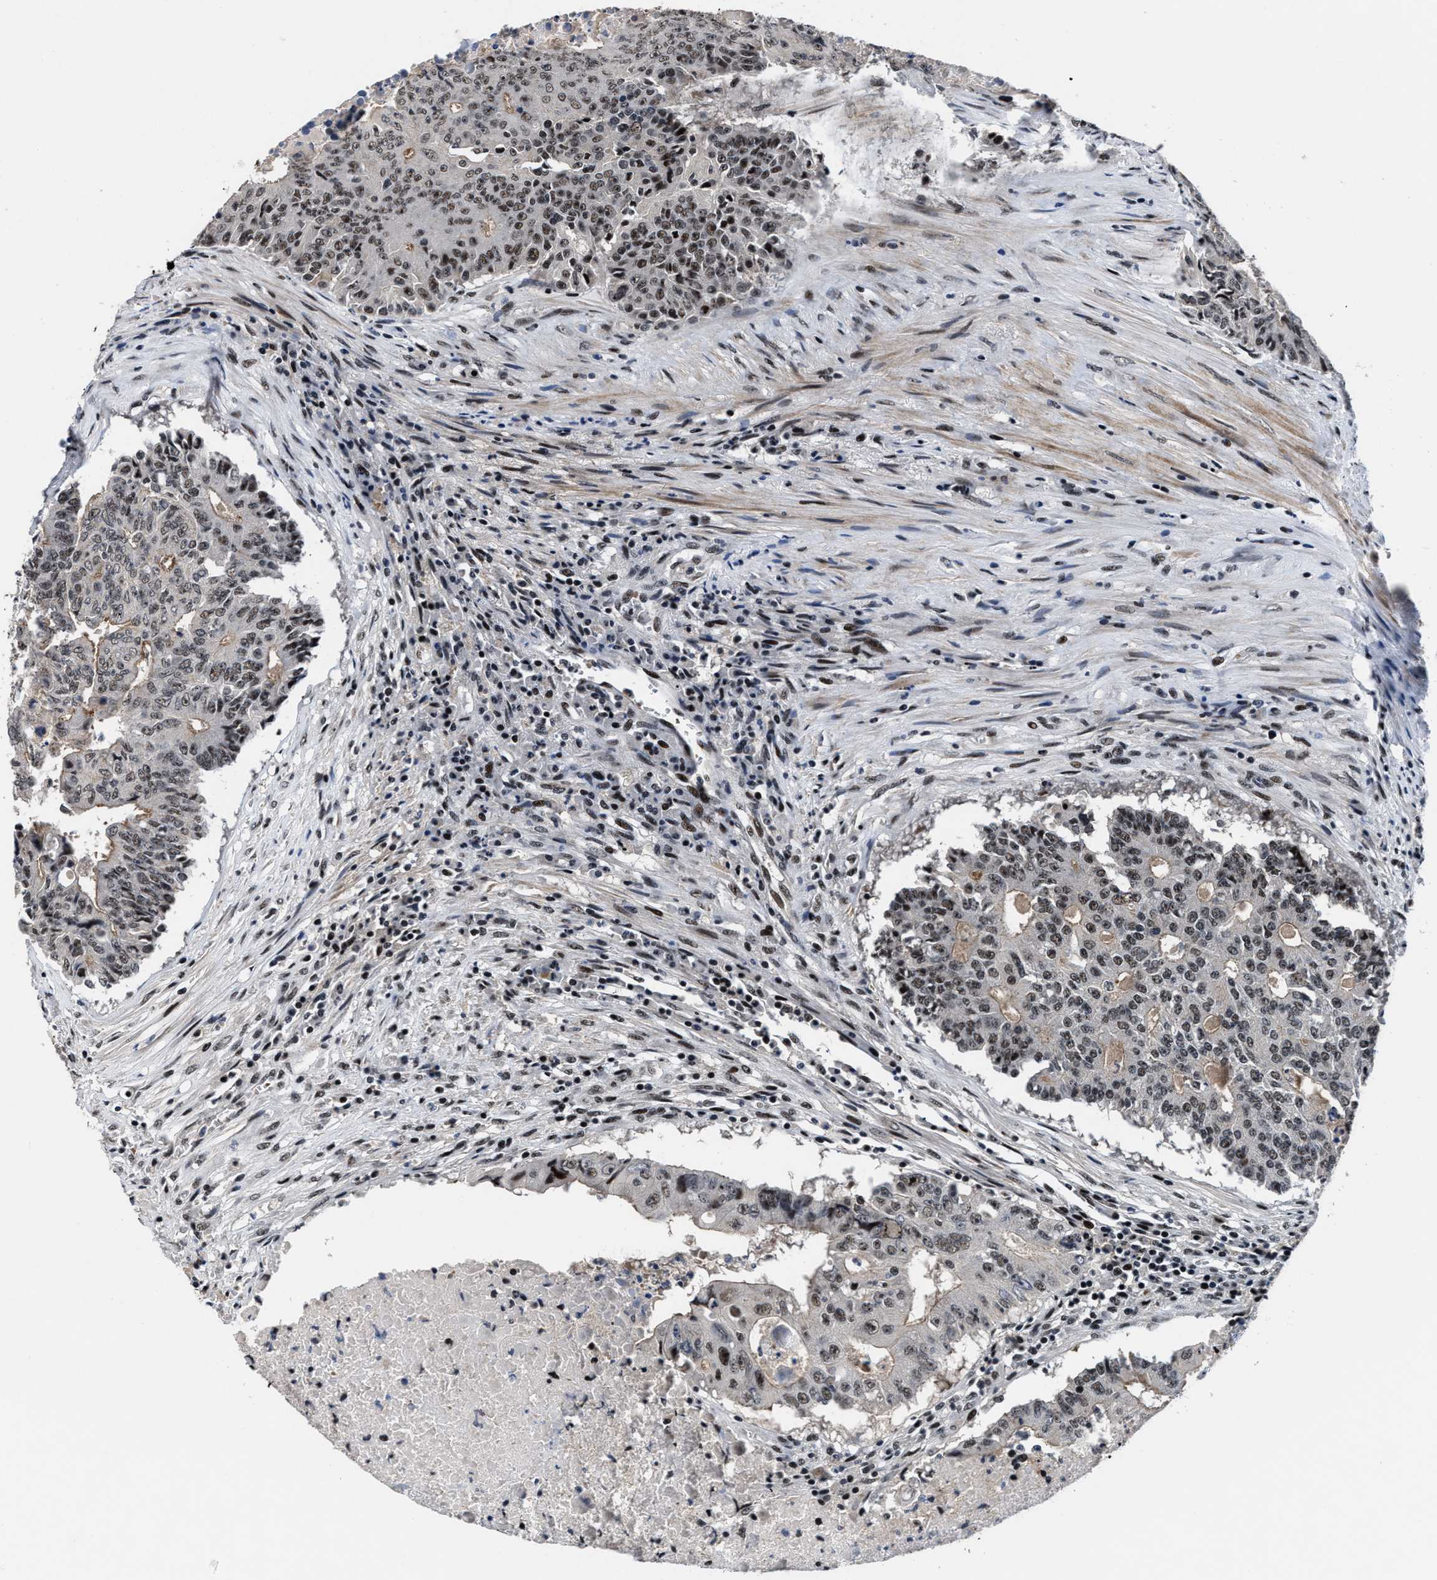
{"staining": {"intensity": "weak", "quantity": "25%-75%", "location": "nuclear"}, "tissue": "colorectal cancer", "cell_type": "Tumor cells", "image_type": "cancer", "snomed": [{"axis": "morphology", "description": "Adenocarcinoma, NOS"}, {"axis": "topography", "description": "Colon"}], "caption": "Colorectal adenocarcinoma stained with DAB immunohistochemistry displays low levels of weak nuclear positivity in approximately 25%-75% of tumor cells. (DAB (3,3'-diaminobenzidine) = brown stain, brightfield microscopy at high magnification).", "gene": "ZNF233", "patient": {"sex": "male", "age": 87}}